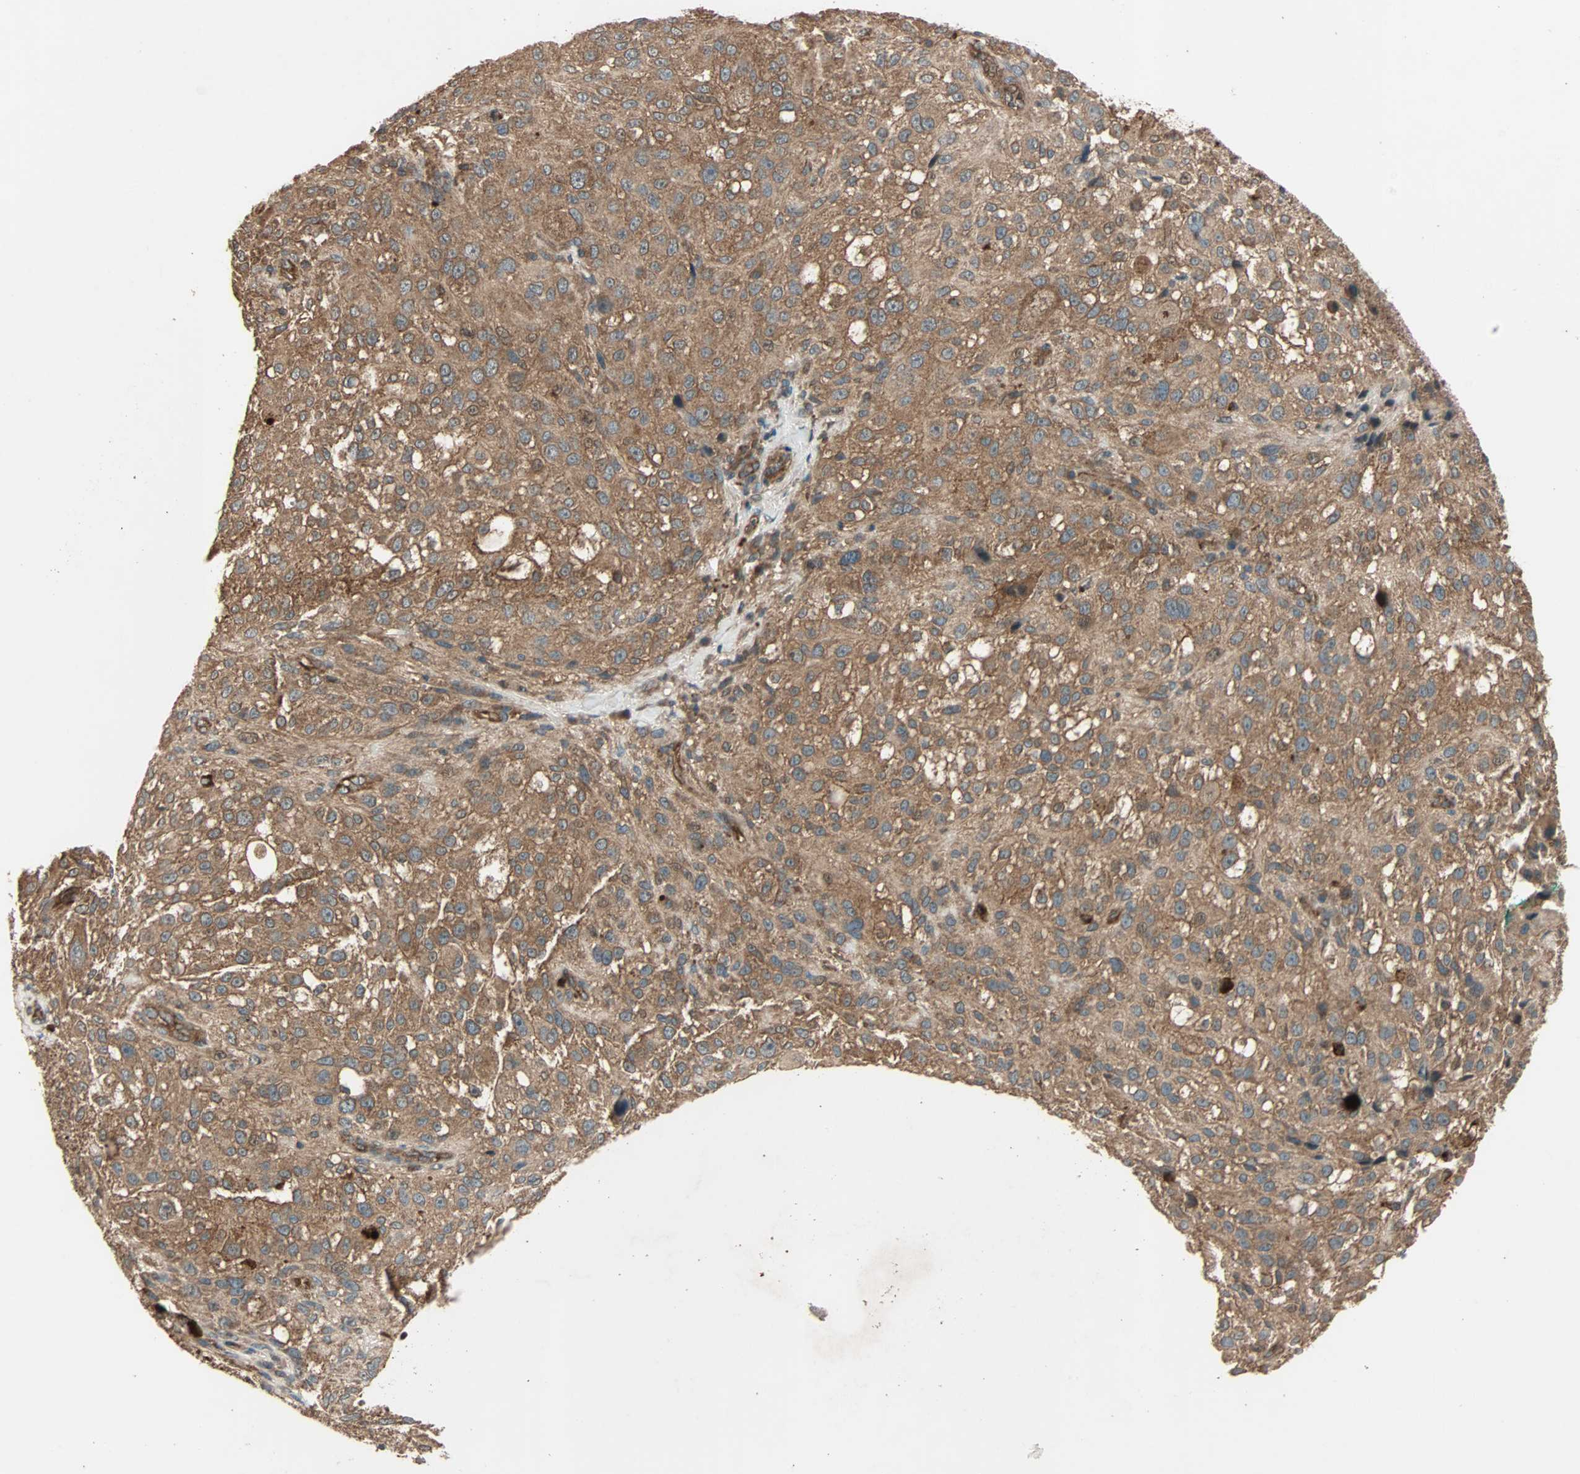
{"staining": {"intensity": "moderate", "quantity": ">75%", "location": "cytoplasmic/membranous"}, "tissue": "melanoma", "cell_type": "Tumor cells", "image_type": "cancer", "snomed": [{"axis": "morphology", "description": "Necrosis, NOS"}, {"axis": "morphology", "description": "Malignant melanoma, NOS"}, {"axis": "topography", "description": "Skin"}], "caption": "The photomicrograph reveals staining of melanoma, revealing moderate cytoplasmic/membranous protein expression (brown color) within tumor cells.", "gene": "GCK", "patient": {"sex": "female", "age": 87}}